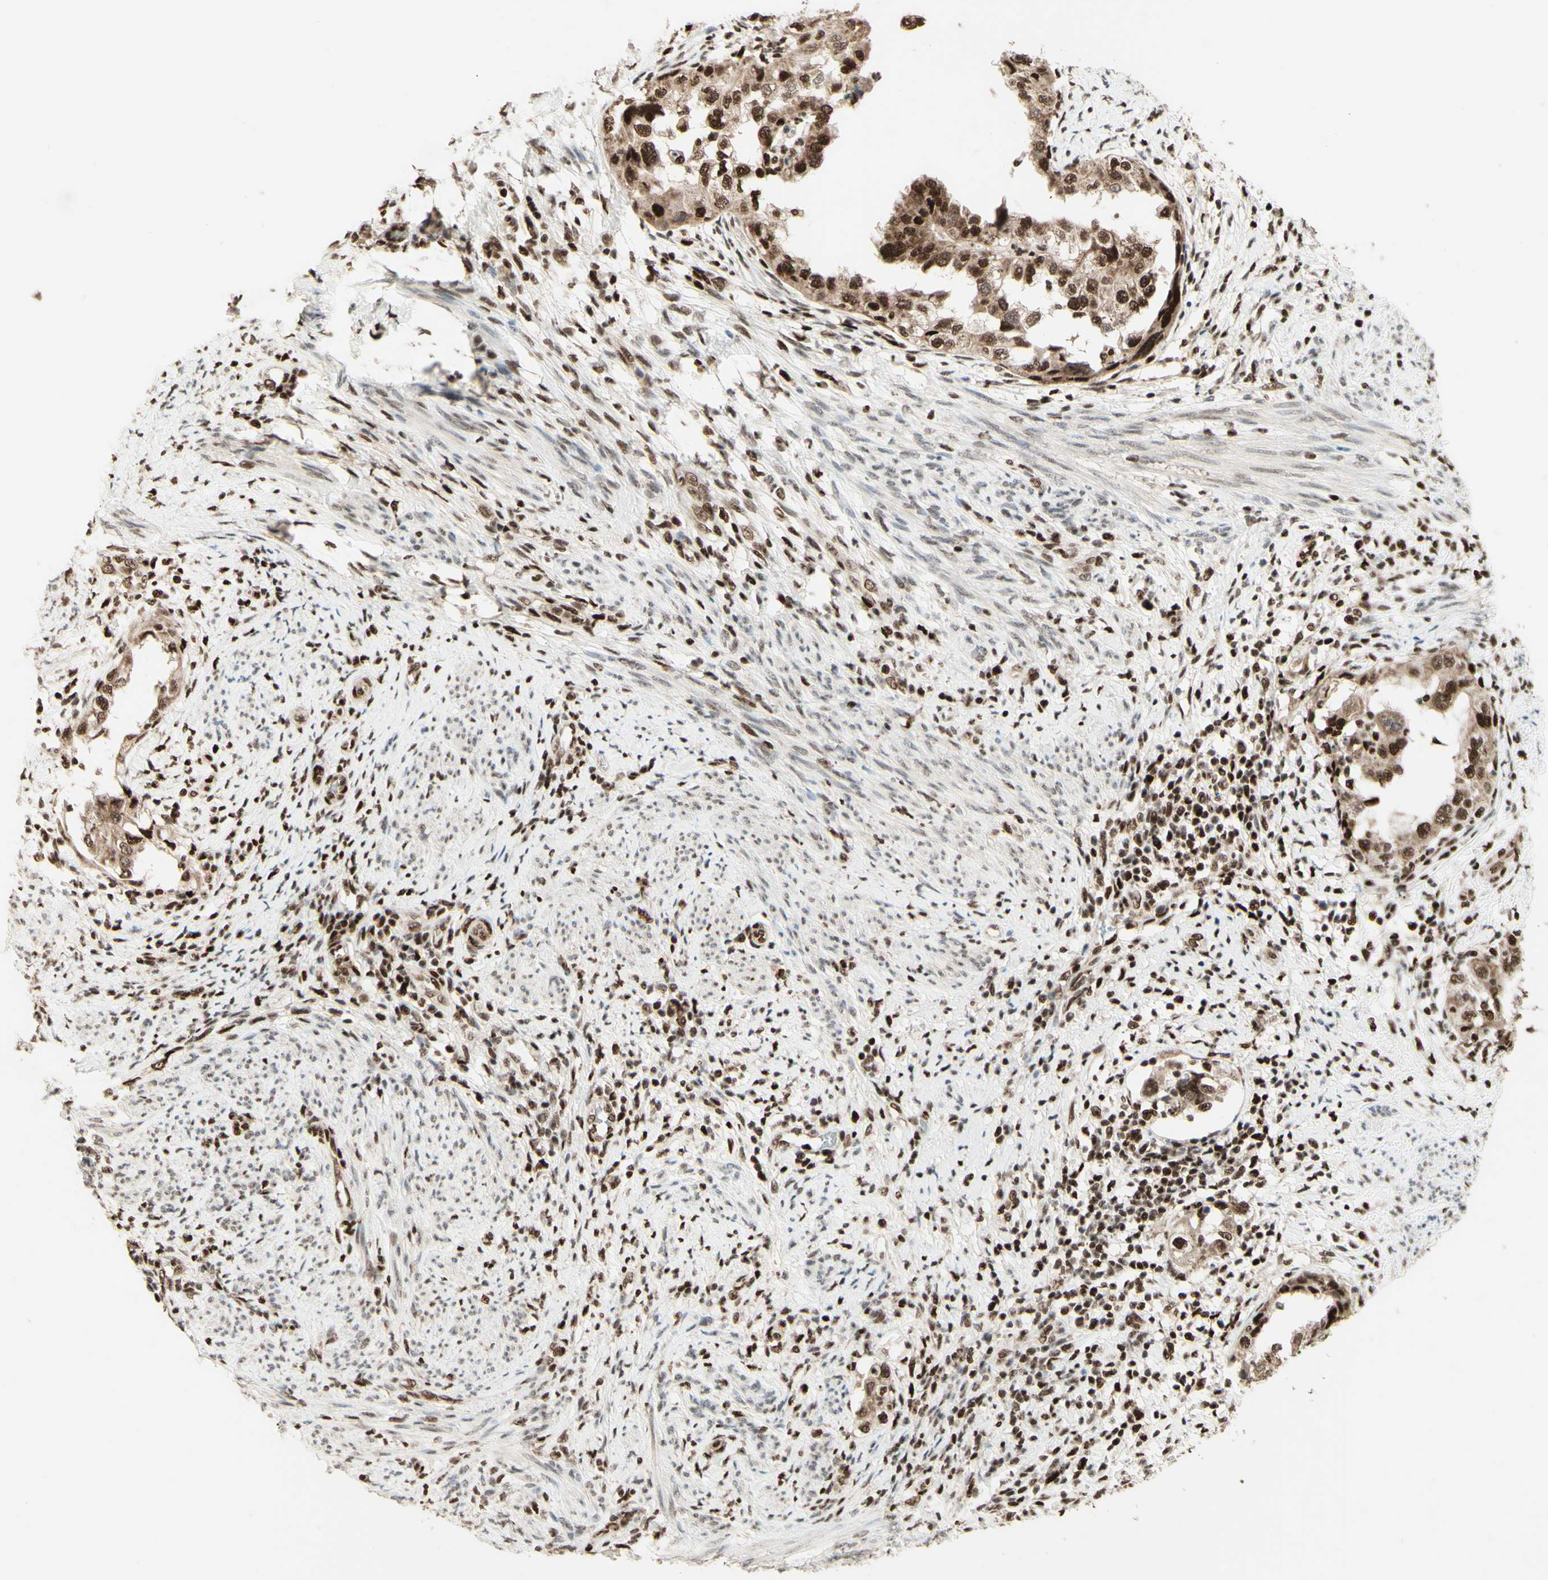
{"staining": {"intensity": "moderate", "quantity": ">75%", "location": "cytoplasmic/membranous,nuclear"}, "tissue": "endometrial cancer", "cell_type": "Tumor cells", "image_type": "cancer", "snomed": [{"axis": "morphology", "description": "Adenocarcinoma, NOS"}, {"axis": "topography", "description": "Endometrium"}], "caption": "IHC staining of endometrial adenocarcinoma, which reveals medium levels of moderate cytoplasmic/membranous and nuclear staining in about >75% of tumor cells indicating moderate cytoplasmic/membranous and nuclear protein staining. The staining was performed using DAB (brown) for protein detection and nuclei were counterstained in hematoxylin (blue).", "gene": "NR3C1", "patient": {"sex": "female", "age": 85}}